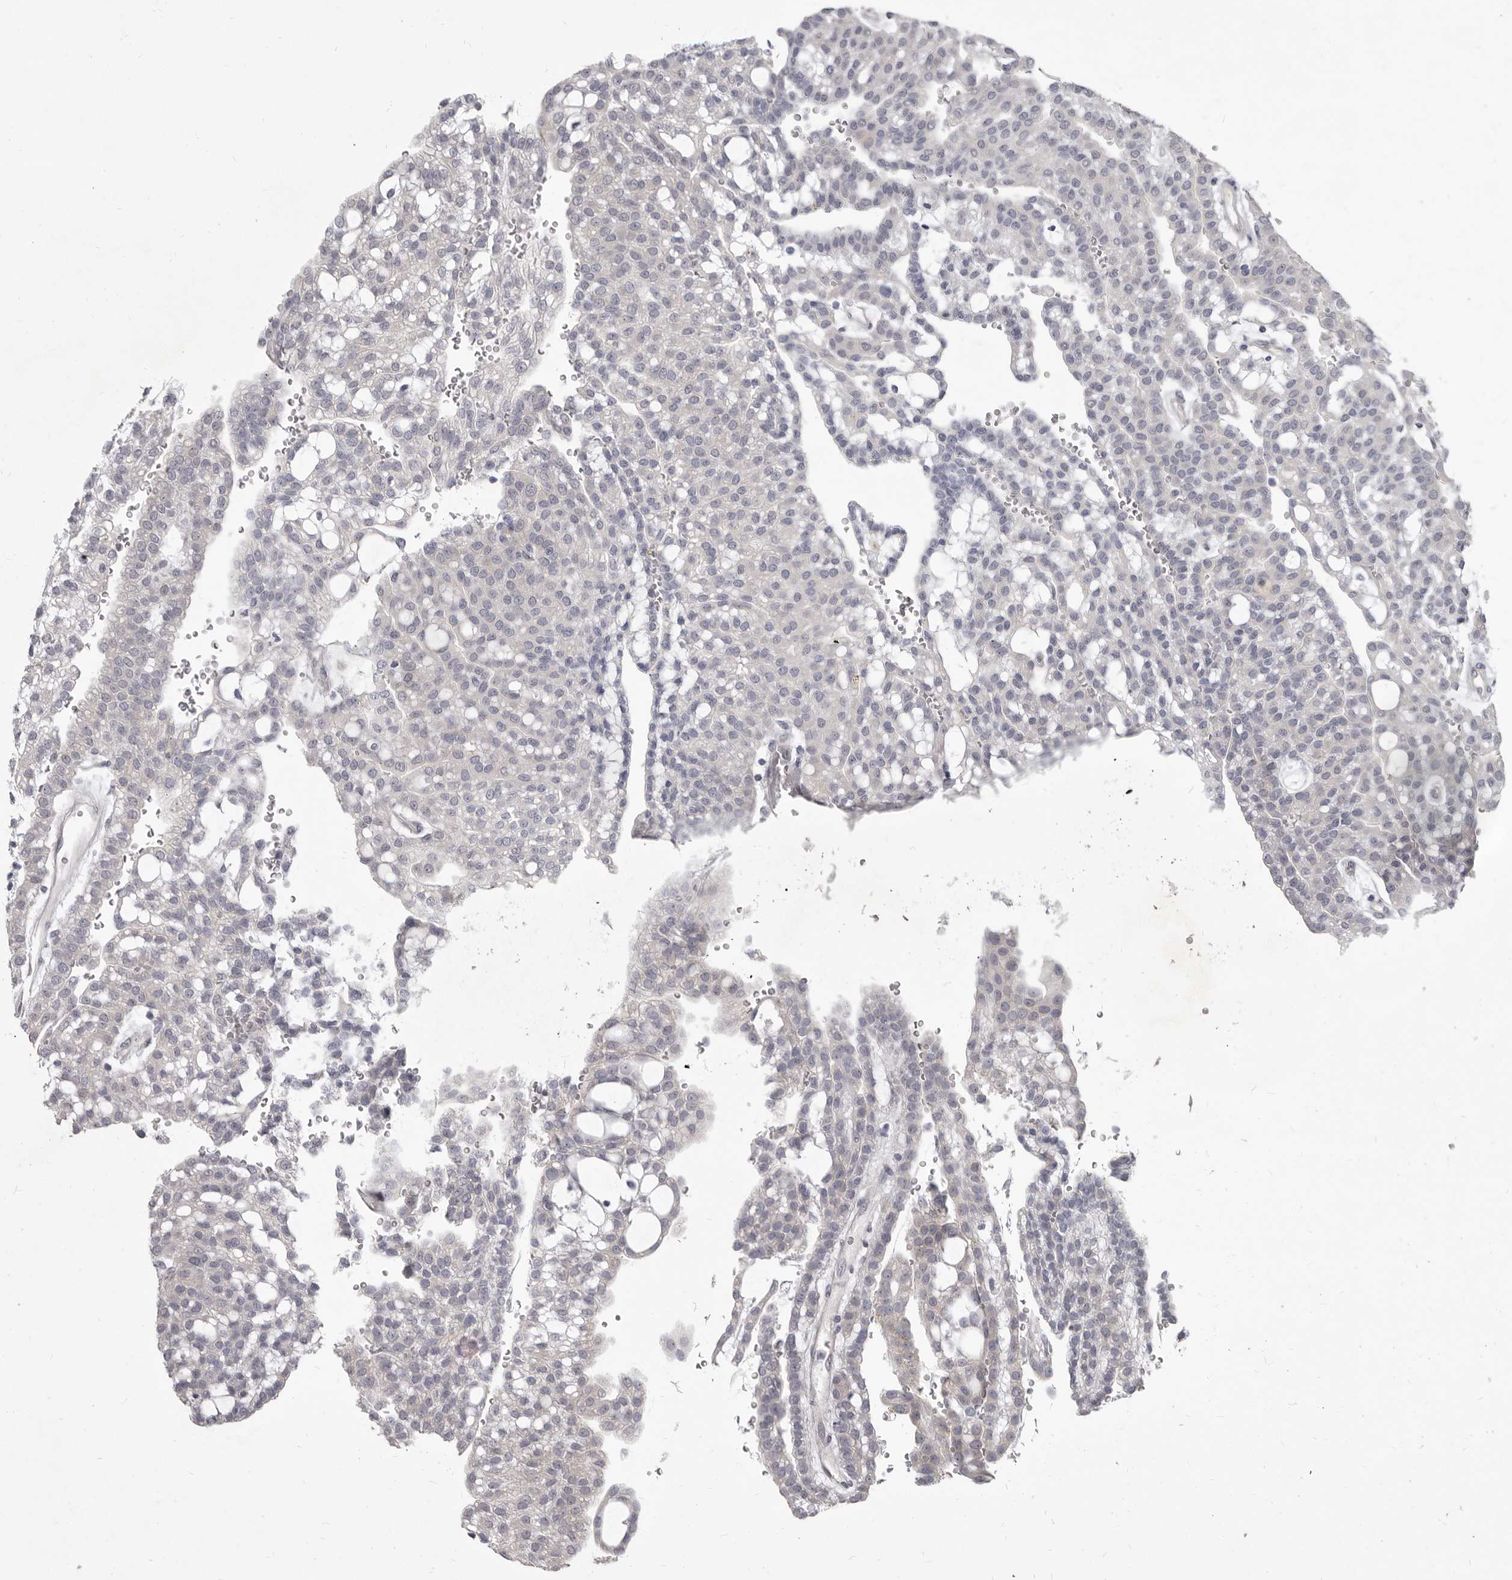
{"staining": {"intensity": "negative", "quantity": "none", "location": "none"}, "tissue": "renal cancer", "cell_type": "Tumor cells", "image_type": "cancer", "snomed": [{"axis": "morphology", "description": "Adenocarcinoma, NOS"}, {"axis": "topography", "description": "Kidney"}], "caption": "A micrograph of adenocarcinoma (renal) stained for a protein exhibits no brown staining in tumor cells. (Brightfield microscopy of DAB immunohistochemistry (IHC) at high magnification).", "gene": "GSK3B", "patient": {"sex": "male", "age": 63}}